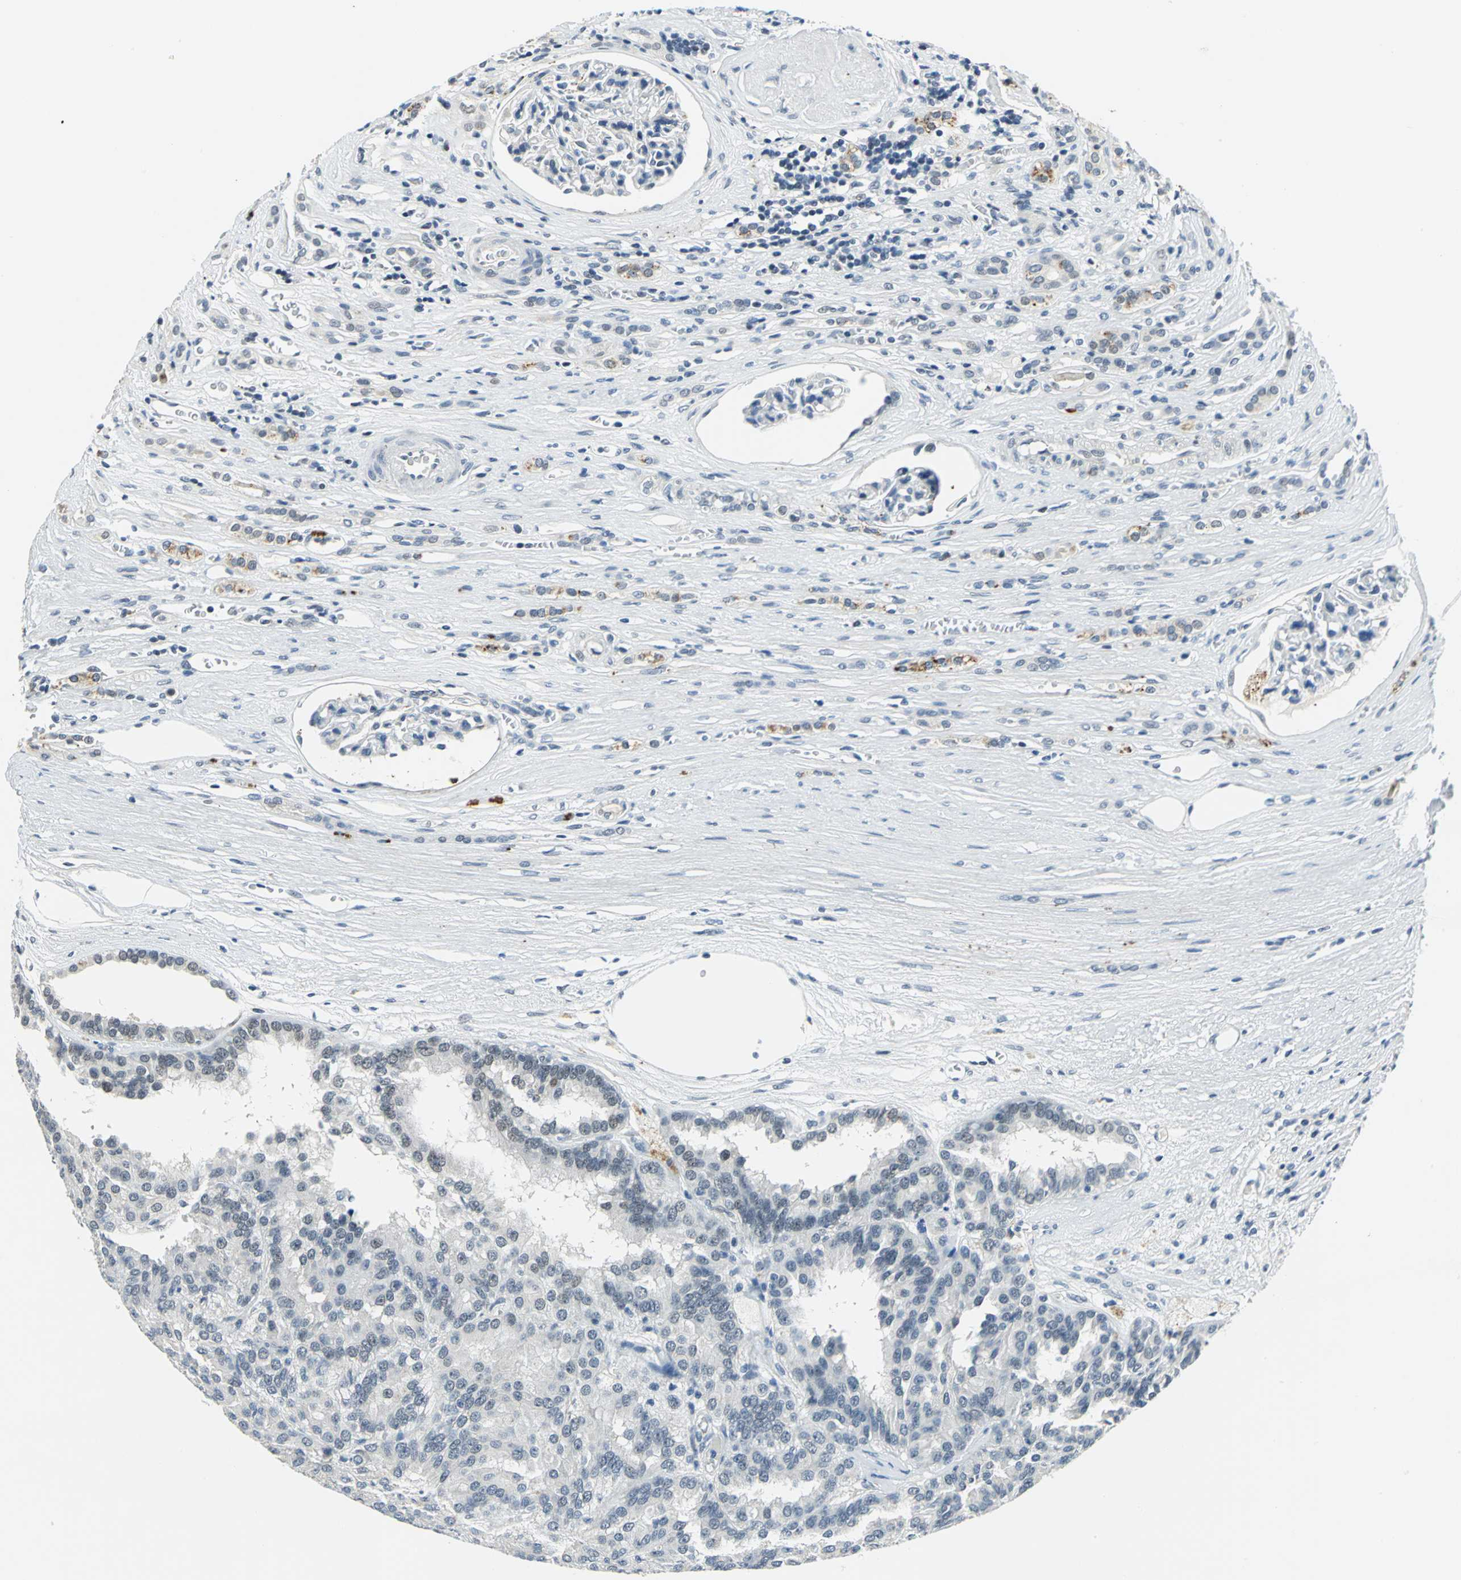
{"staining": {"intensity": "negative", "quantity": "none", "location": "none"}, "tissue": "renal cancer", "cell_type": "Tumor cells", "image_type": "cancer", "snomed": [{"axis": "morphology", "description": "Adenocarcinoma, NOS"}, {"axis": "topography", "description": "Kidney"}], "caption": "Tumor cells are negative for protein expression in human renal adenocarcinoma.", "gene": "RAD17", "patient": {"sex": "male", "age": 46}}